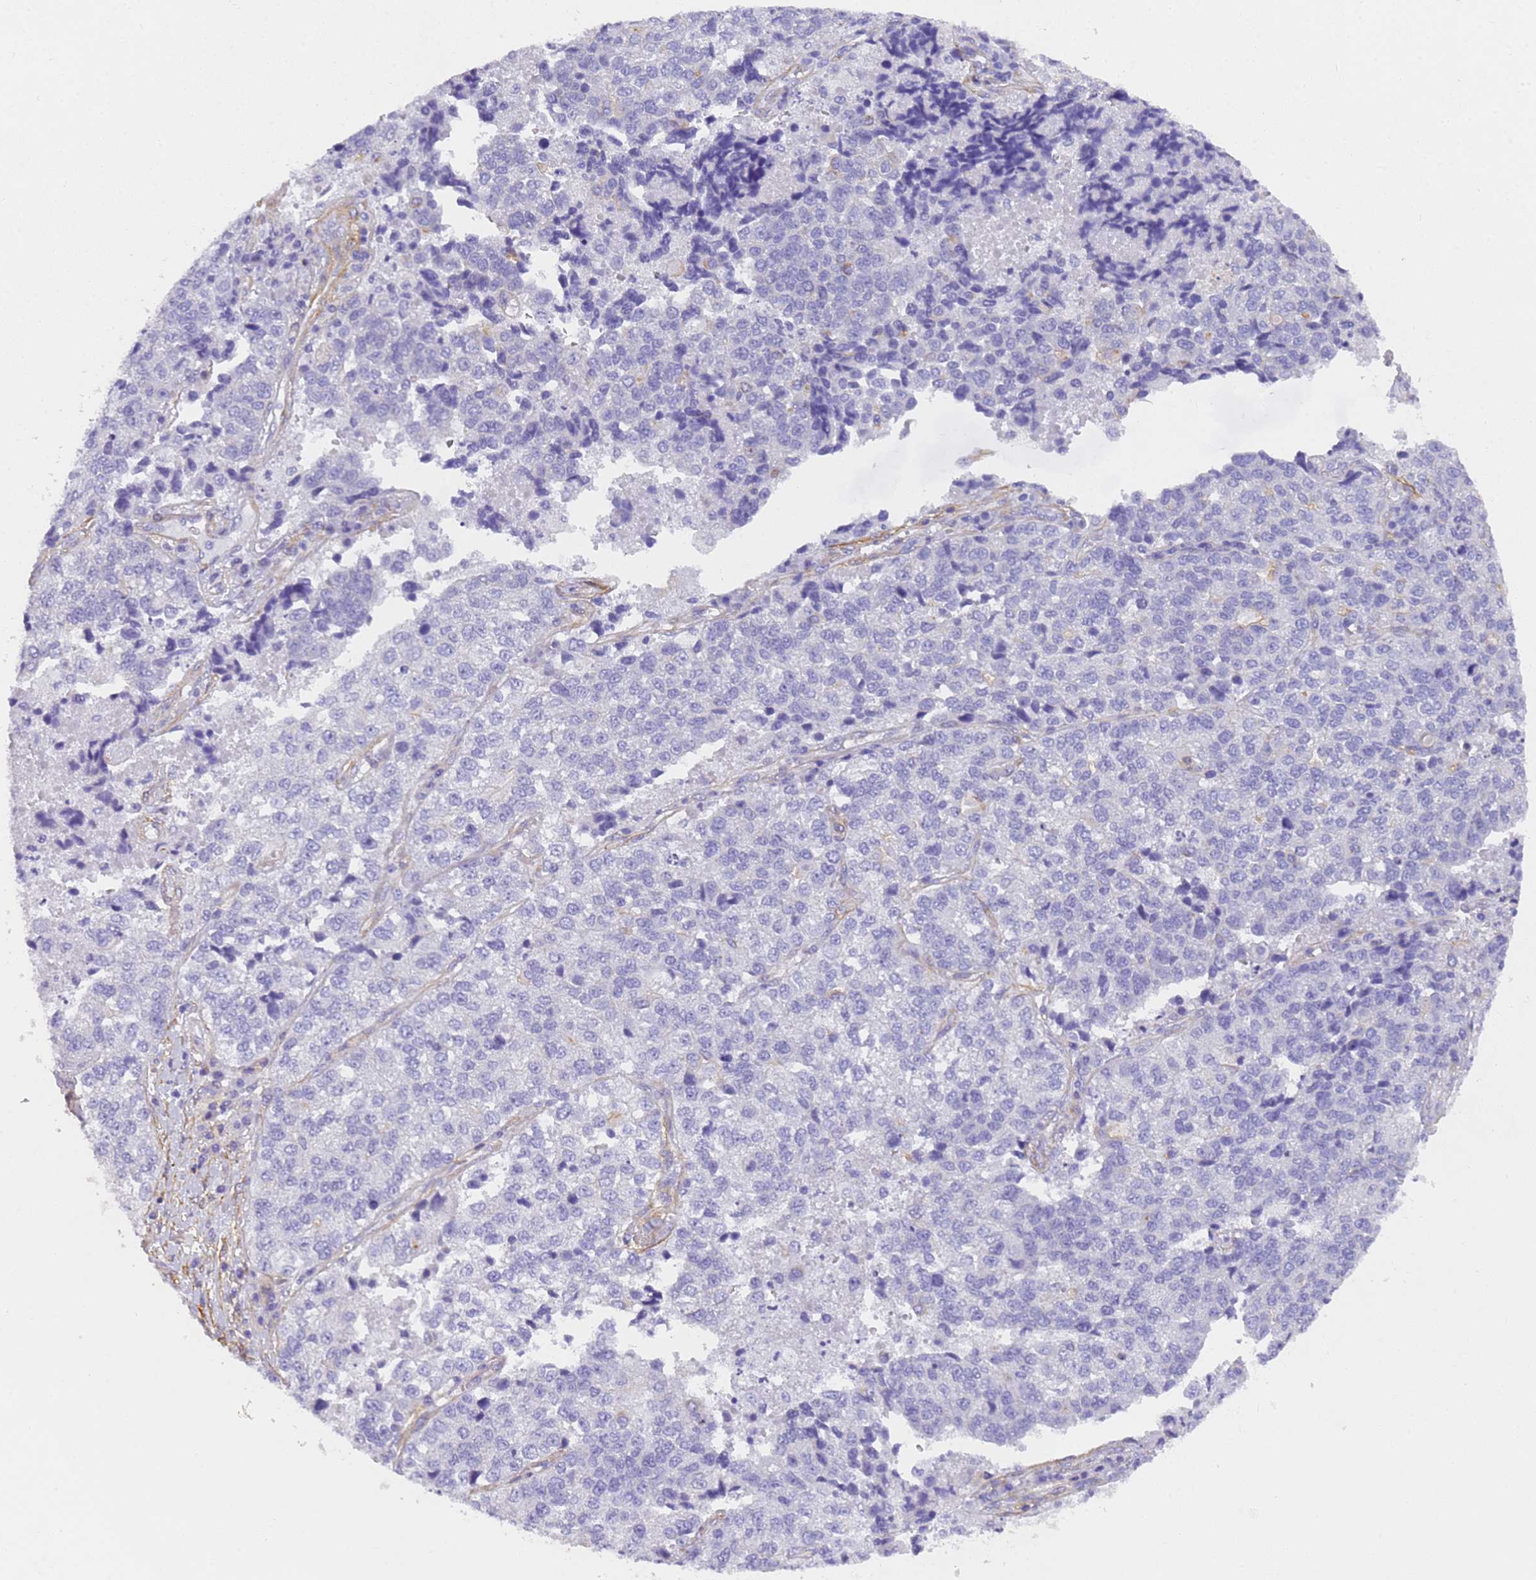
{"staining": {"intensity": "negative", "quantity": "none", "location": "none"}, "tissue": "lung cancer", "cell_type": "Tumor cells", "image_type": "cancer", "snomed": [{"axis": "morphology", "description": "Adenocarcinoma, NOS"}, {"axis": "topography", "description": "Lung"}], "caption": "Adenocarcinoma (lung) was stained to show a protein in brown. There is no significant expression in tumor cells. Brightfield microscopy of immunohistochemistry (IHC) stained with DAB (brown) and hematoxylin (blue), captured at high magnification.", "gene": "MVB12A", "patient": {"sex": "male", "age": 49}}